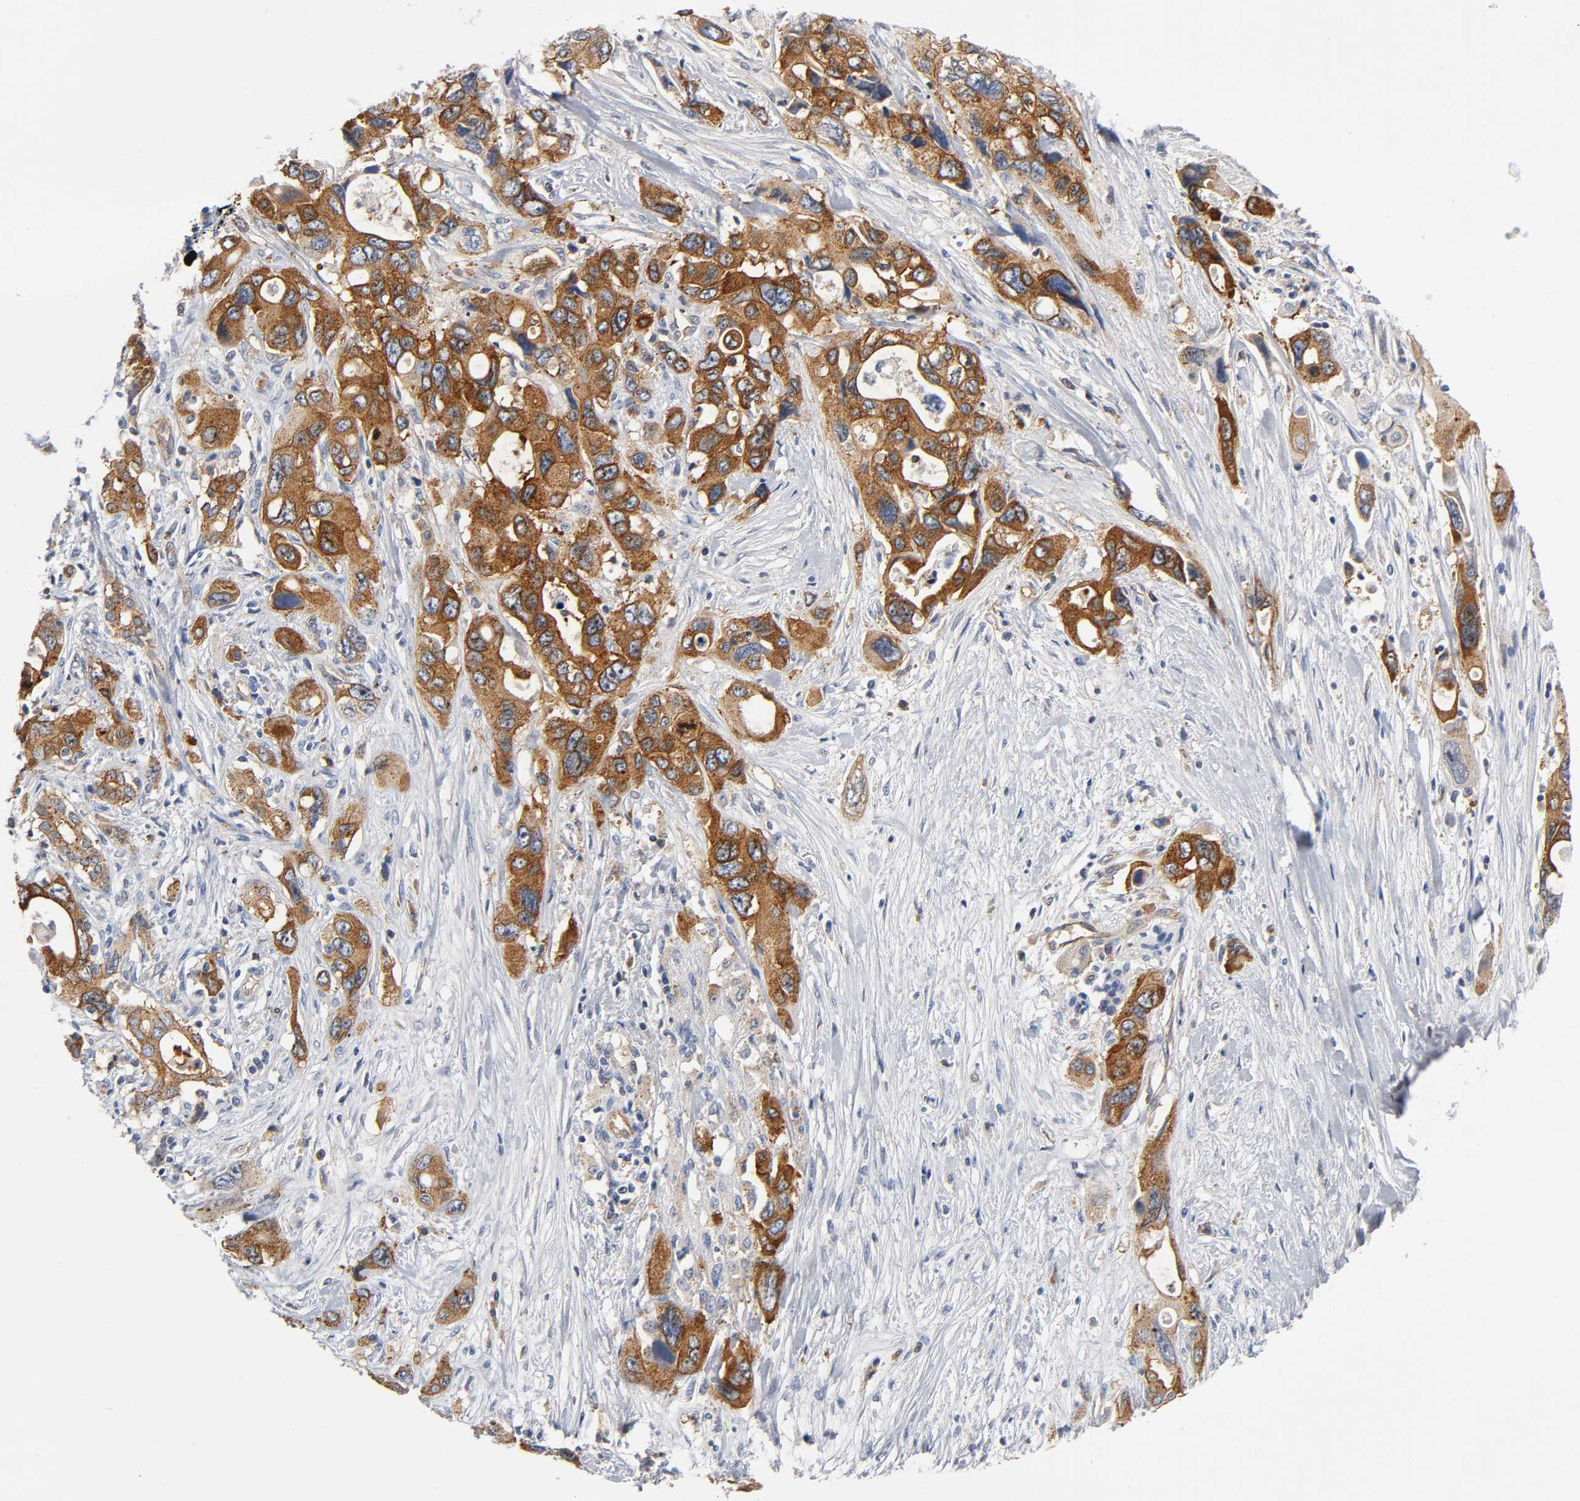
{"staining": {"intensity": "strong", "quantity": ">75%", "location": "cytoplasmic/membranous"}, "tissue": "pancreatic cancer", "cell_type": "Tumor cells", "image_type": "cancer", "snomed": [{"axis": "morphology", "description": "Adenocarcinoma, NOS"}, {"axis": "topography", "description": "Pancreas"}], "caption": "Human pancreatic cancer stained for a protein (brown) reveals strong cytoplasmic/membranous positive expression in about >75% of tumor cells.", "gene": "CD2AP", "patient": {"sex": "male", "age": 46}}